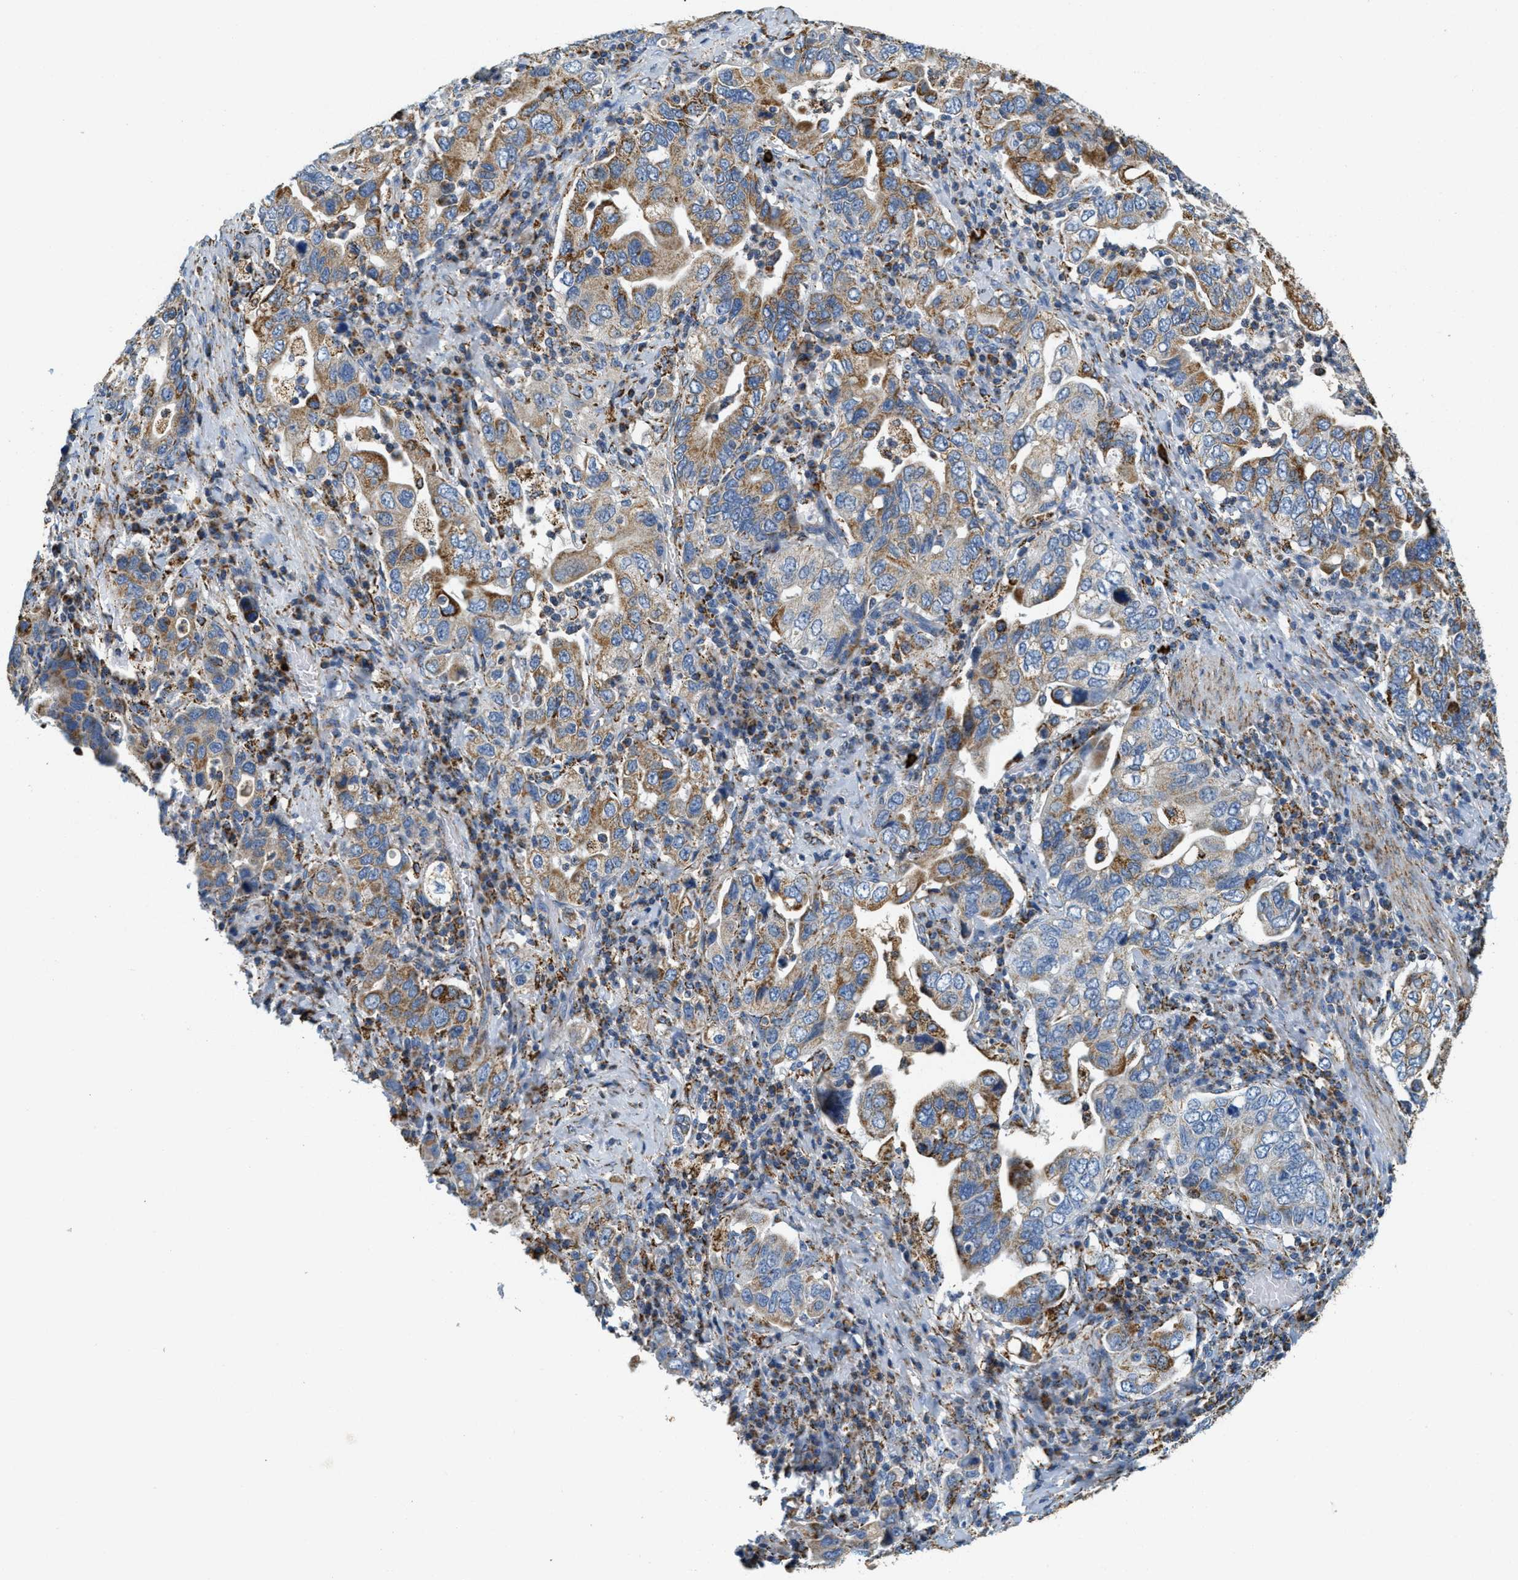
{"staining": {"intensity": "moderate", "quantity": ">75%", "location": "cytoplasmic/membranous"}, "tissue": "stomach cancer", "cell_type": "Tumor cells", "image_type": "cancer", "snomed": [{"axis": "morphology", "description": "Adenocarcinoma, NOS"}, {"axis": "topography", "description": "Stomach, upper"}], "caption": "Tumor cells show moderate cytoplasmic/membranous staining in about >75% of cells in adenocarcinoma (stomach). The protein of interest is stained brown, and the nuclei are stained in blue (DAB (3,3'-diaminobenzidine) IHC with brightfield microscopy, high magnification).", "gene": "HLCS", "patient": {"sex": "male", "age": 62}}